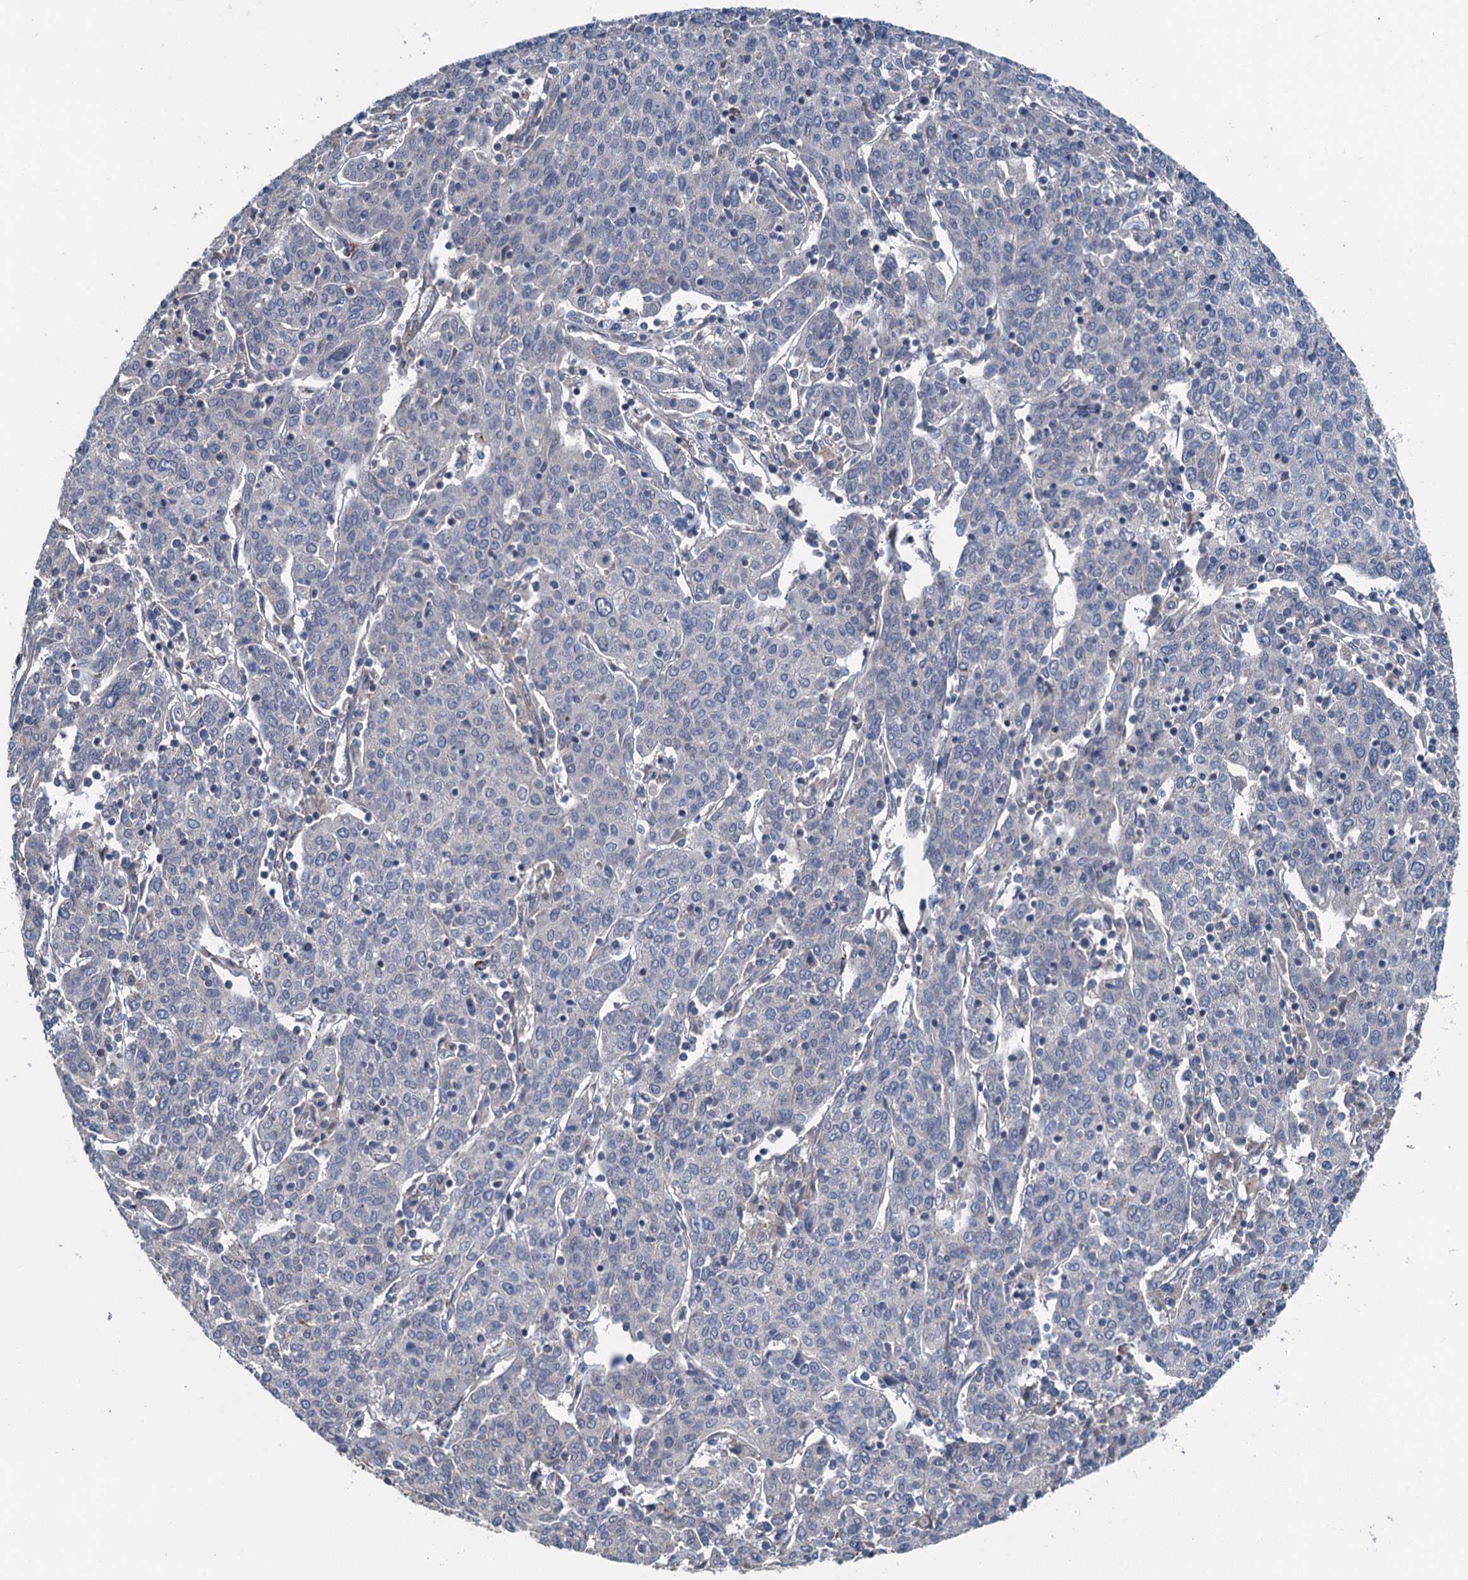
{"staining": {"intensity": "negative", "quantity": "none", "location": "none"}, "tissue": "cervical cancer", "cell_type": "Tumor cells", "image_type": "cancer", "snomed": [{"axis": "morphology", "description": "Squamous cell carcinoma, NOS"}, {"axis": "topography", "description": "Cervix"}], "caption": "Immunohistochemistry (IHC) image of cervical cancer (squamous cell carcinoma) stained for a protein (brown), which reveals no positivity in tumor cells.", "gene": "ZNF606", "patient": {"sex": "female", "age": 67}}